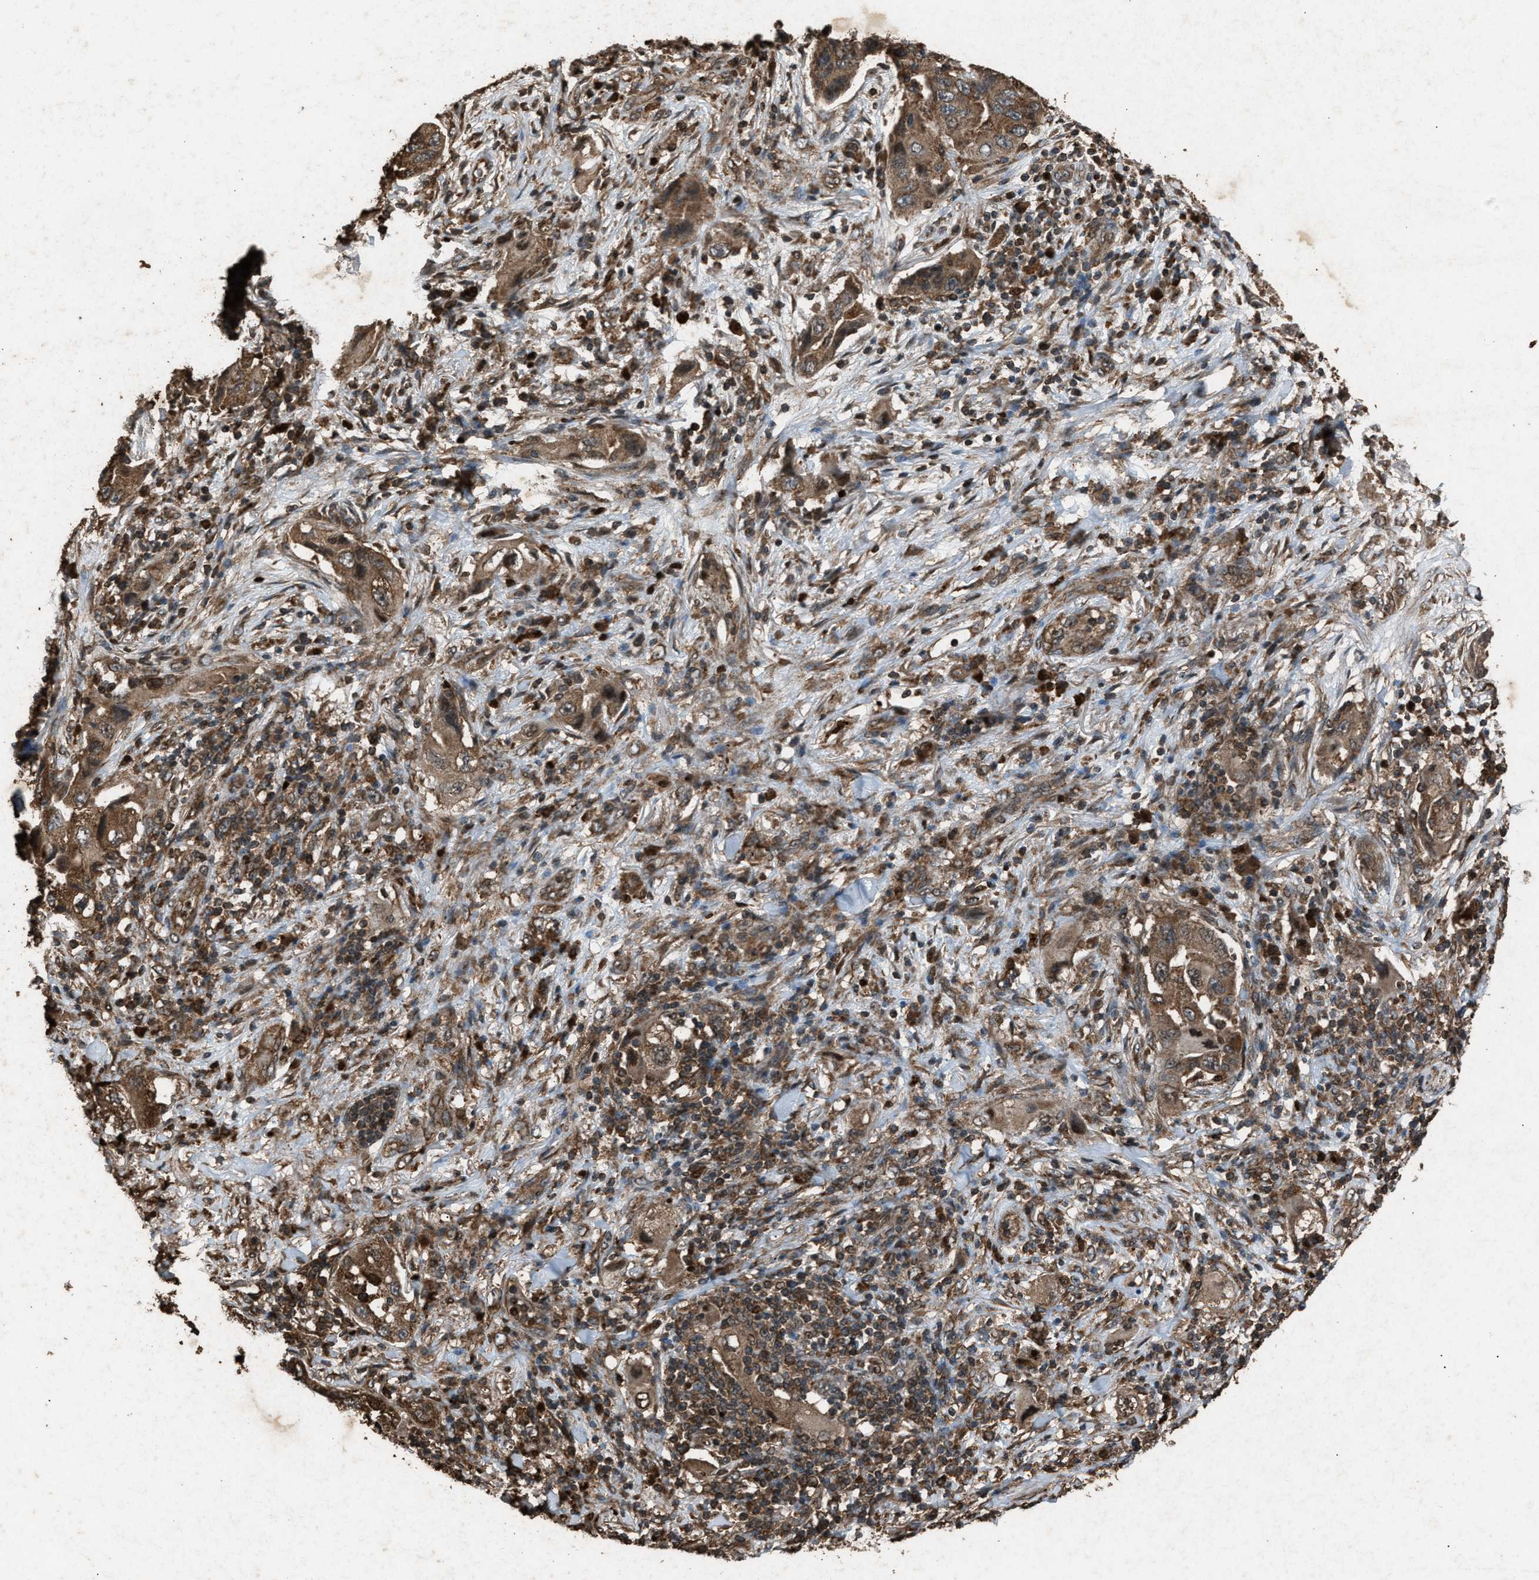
{"staining": {"intensity": "moderate", "quantity": ">75%", "location": "cytoplasmic/membranous"}, "tissue": "lung cancer", "cell_type": "Tumor cells", "image_type": "cancer", "snomed": [{"axis": "morphology", "description": "Adenocarcinoma, NOS"}, {"axis": "topography", "description": "Lung"}], "caption": "A histopathology image of human lung cancer (adenocarcinoma) stained for a protein displays moderate cytoplasmic/membranous brown staining in tumor cells. The staining is performed using DAB (3,3'-diaminobenzidine) brown chromogen to label protein expression. The nuclei are counter-stained blue using hematoxylin.", "gene": "PSMD1", "patient": {"sex": "female", "age": 65}}